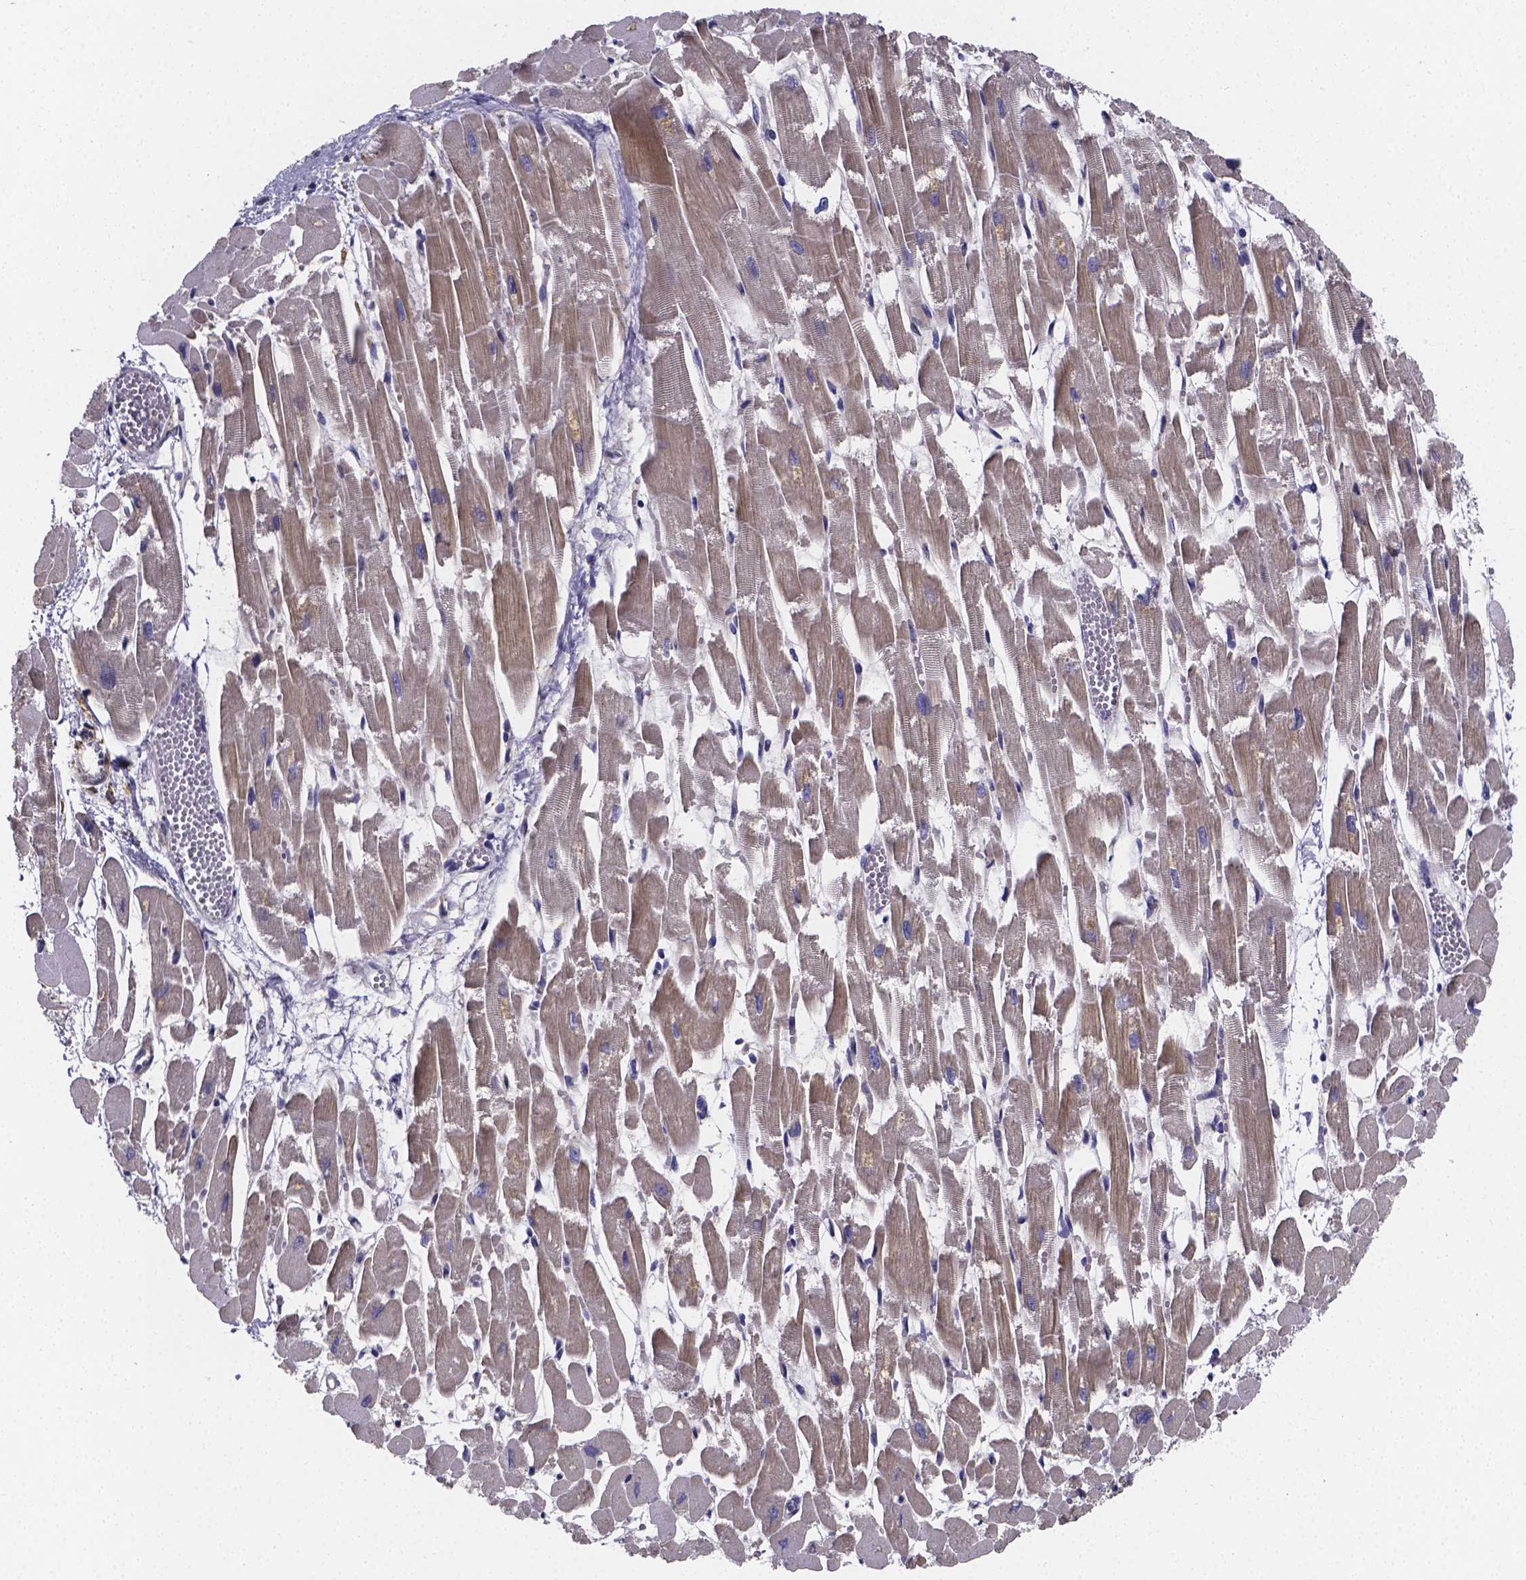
{"staining": {"intensity": "weak", "quantity": "<25%", "location": "cytoplasmic/membranous"}, "tissue": "heart muscle", "cell_type": "Cardiomyocytes", "image_type": "normal", "snomed": [{"axis": "morphology", "description": "Normal tissue, NOS"}, {"axis": "topography", "description": "Heart"}], "caption": "Cardiomyocytes show no significant protein staining in benign heart muscle.", "gene": "RERG", "patient": {"sex": "female", "age": 52}}